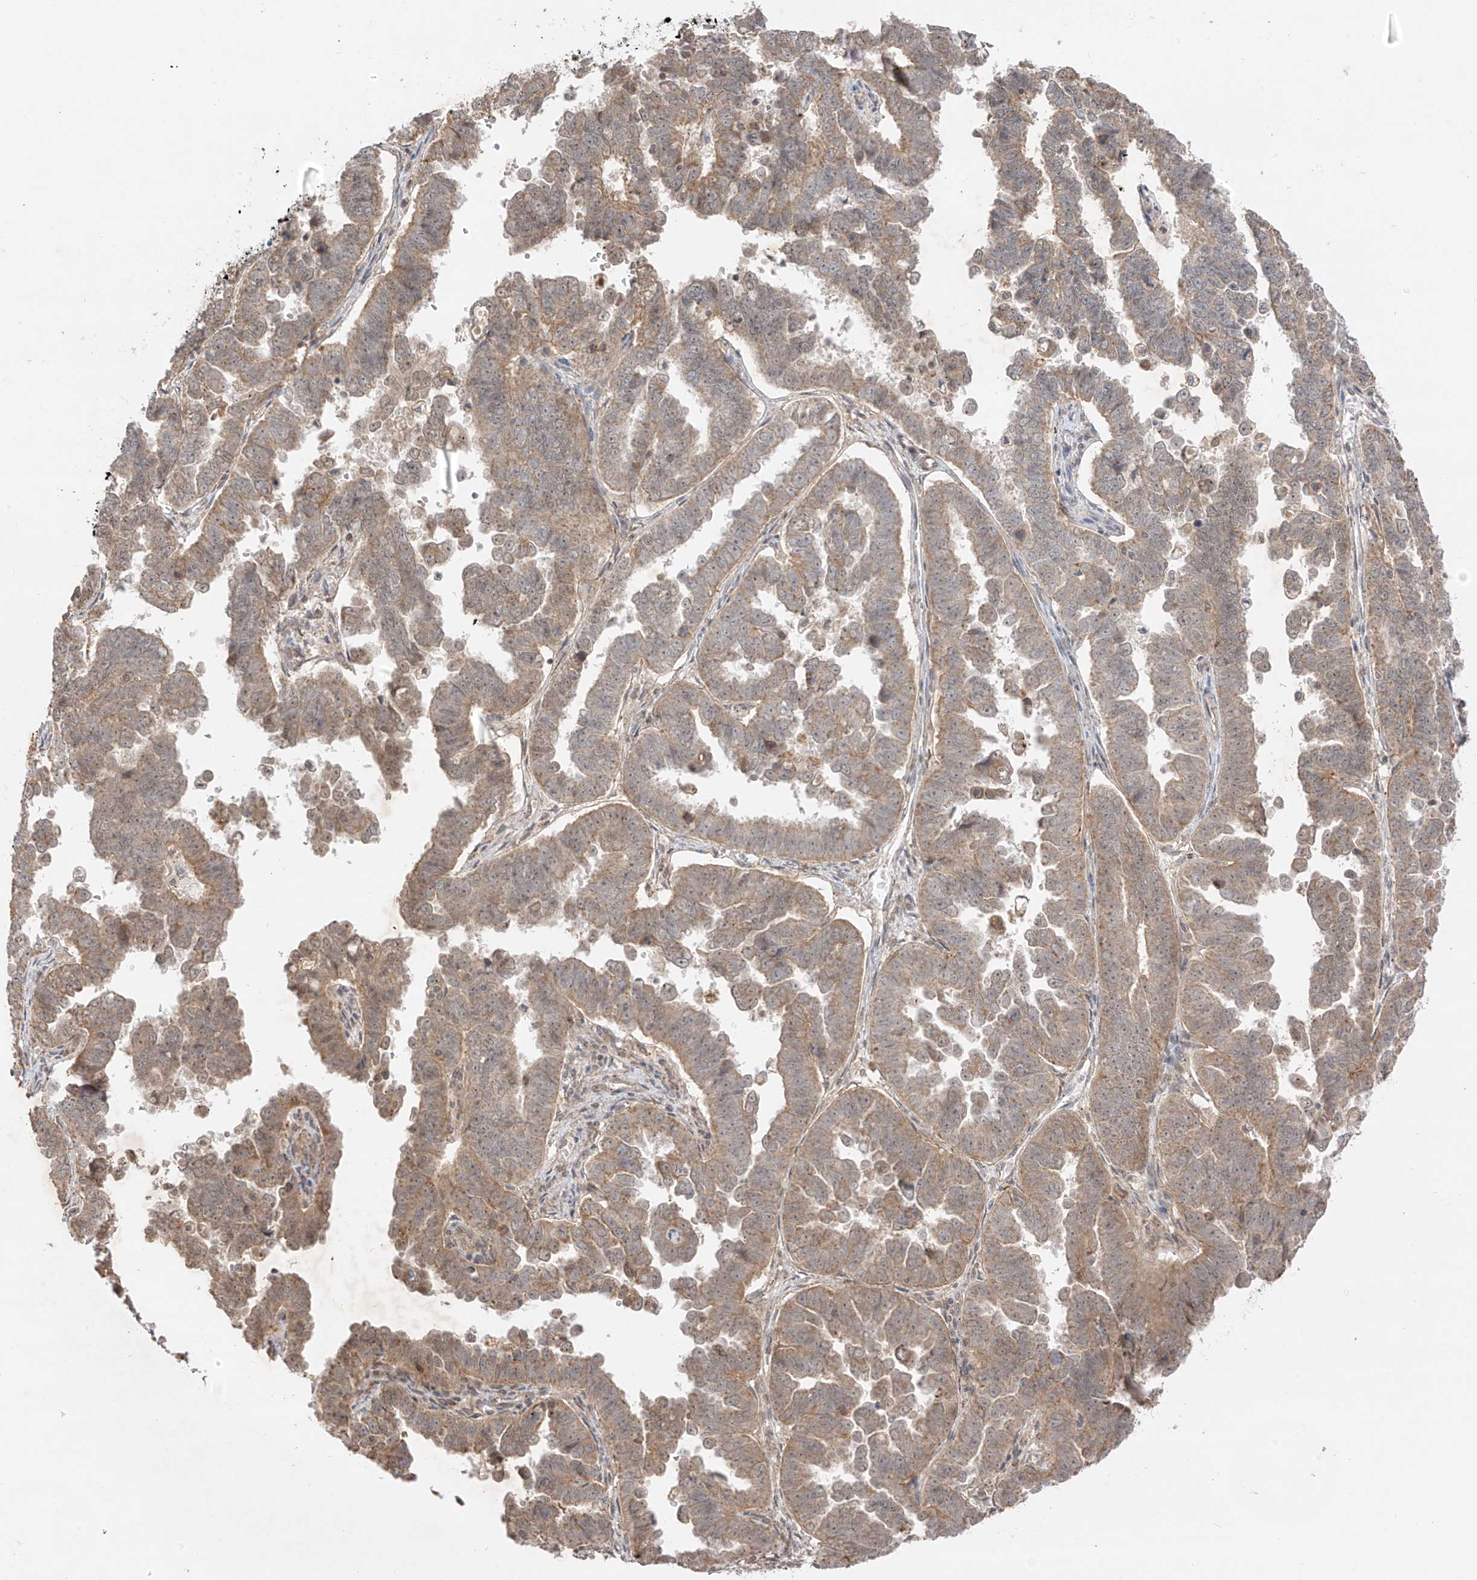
{"staining": {"intensity": "moderate", "quantity": "25%-75%", "location": "cytoplasmic/membranous"}, "tissue": "endometrial cancer", "cell_type": "Tumor cells", "image_type": "cancer", "snomed": [{"axis": "morphology", "description": "Adenocarcinoma, NOS"}, {"axis": "topography", "description": "Endometrium"}], "caption": "The immunohistochemical stain shows moderate cytoplasmic/membranous positivity in tumor cells of endometrial cancer (adenocarcinoma) tissue. The staining was performed using DAB (3,3'-diaminobenzidine), with brown indicating positive protein expression. Nuclei are stained blue with hematoxylin.", "gene": "N4BP3", "patient": {"sex": "female", "age": 75}}